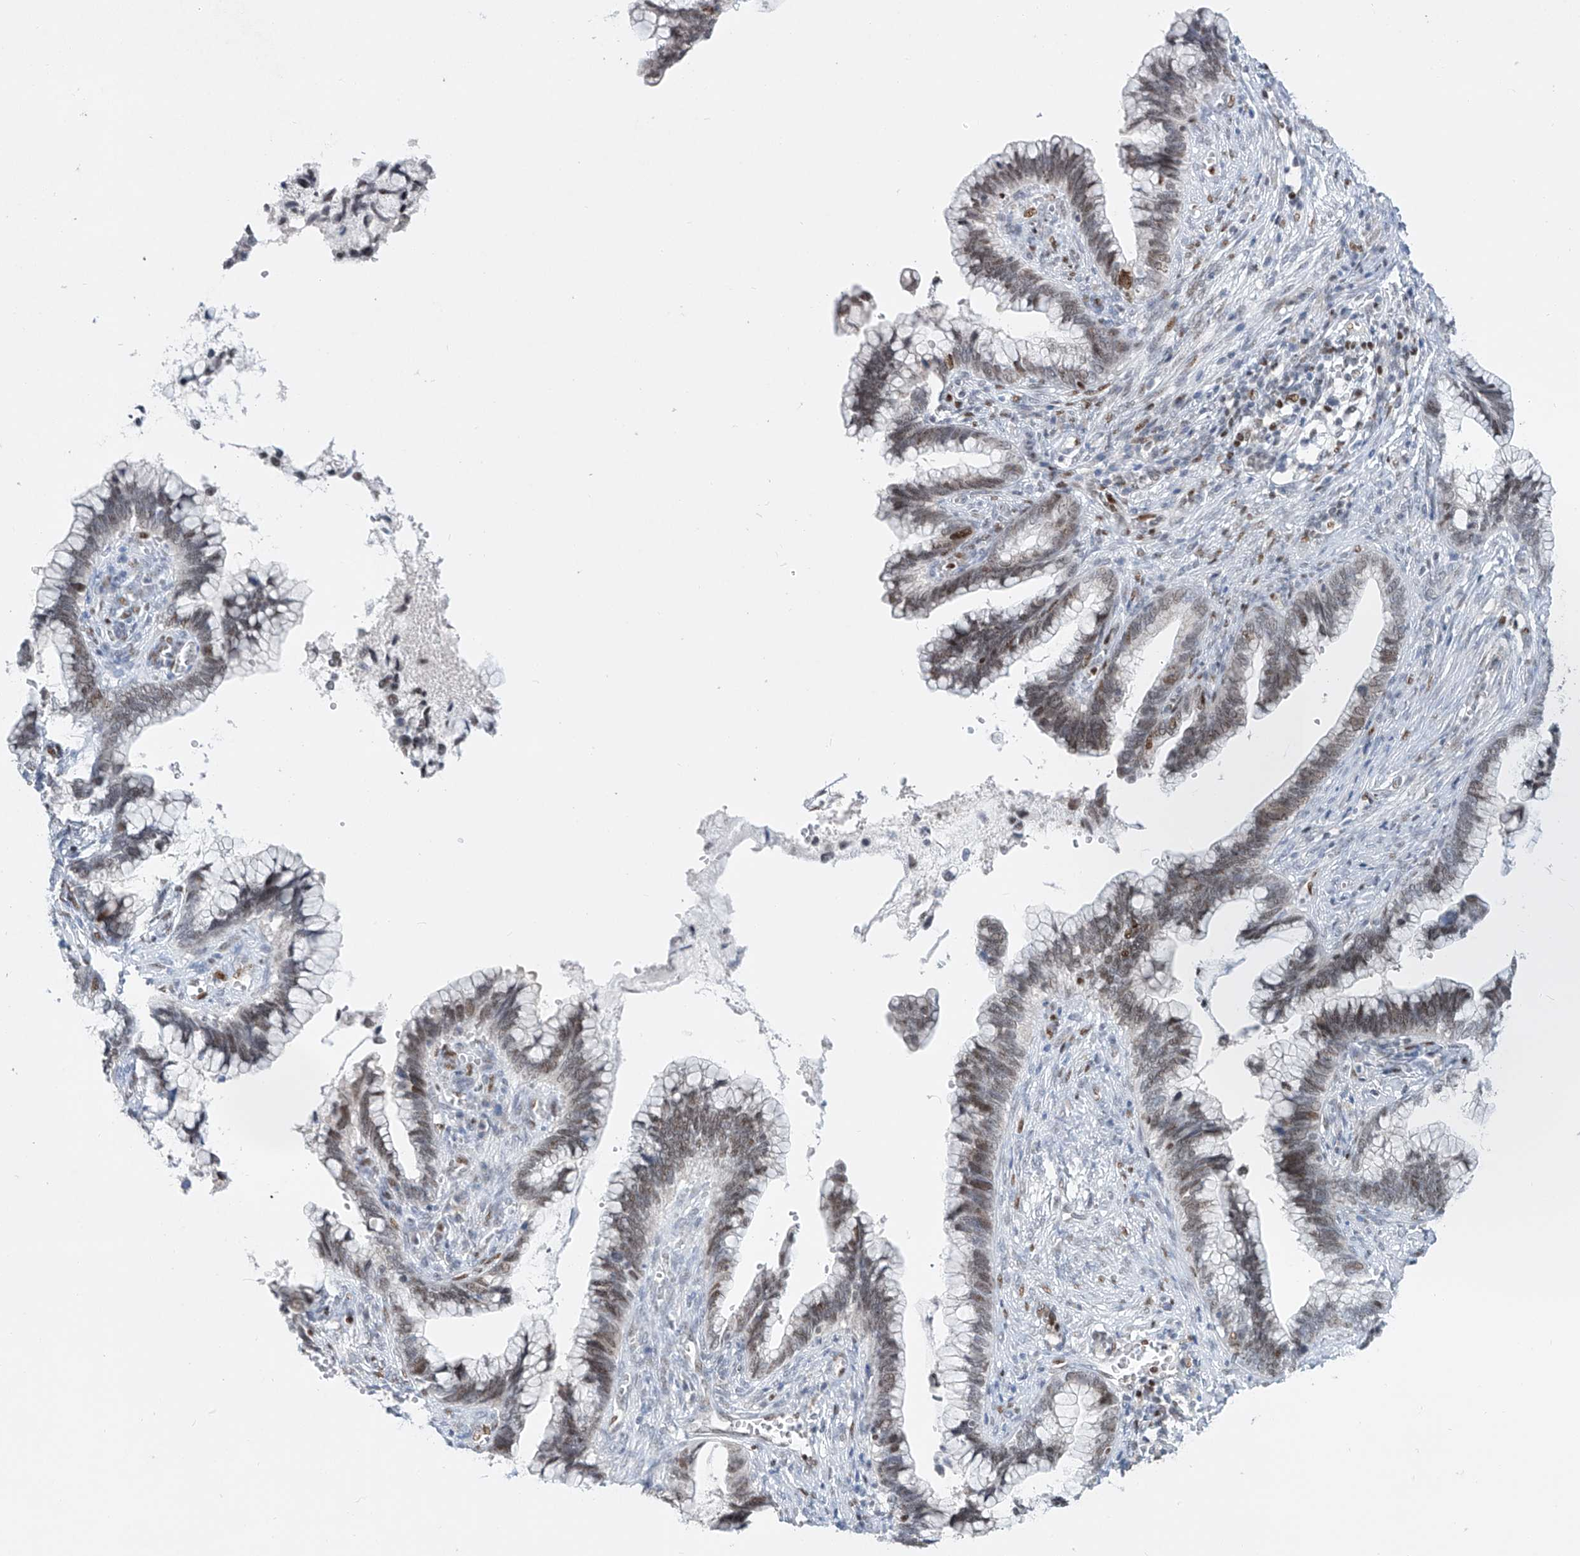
{"staining": {"intensity": "weak", "quantity": ">75%", "location": "nuclear"}, "tissue": "cervical cancer", "cell_type": "Tumor cells", "image_type": "cancer", "snomed": [{"axis": "morphology", "description": "Adenocarcinoma, NOS"}, {"axis": "topography", "description": "Cervix"}], "caption": "DAB (3,3'-diaminobenzidine) immunohistochemical staining of cervical cancer (adenocarcinoma) displays weak nuclear protein expression in approximately >75% of tumor cells.", "gene": "TAF4", "patient": {"sex": "female", "age": 44}}